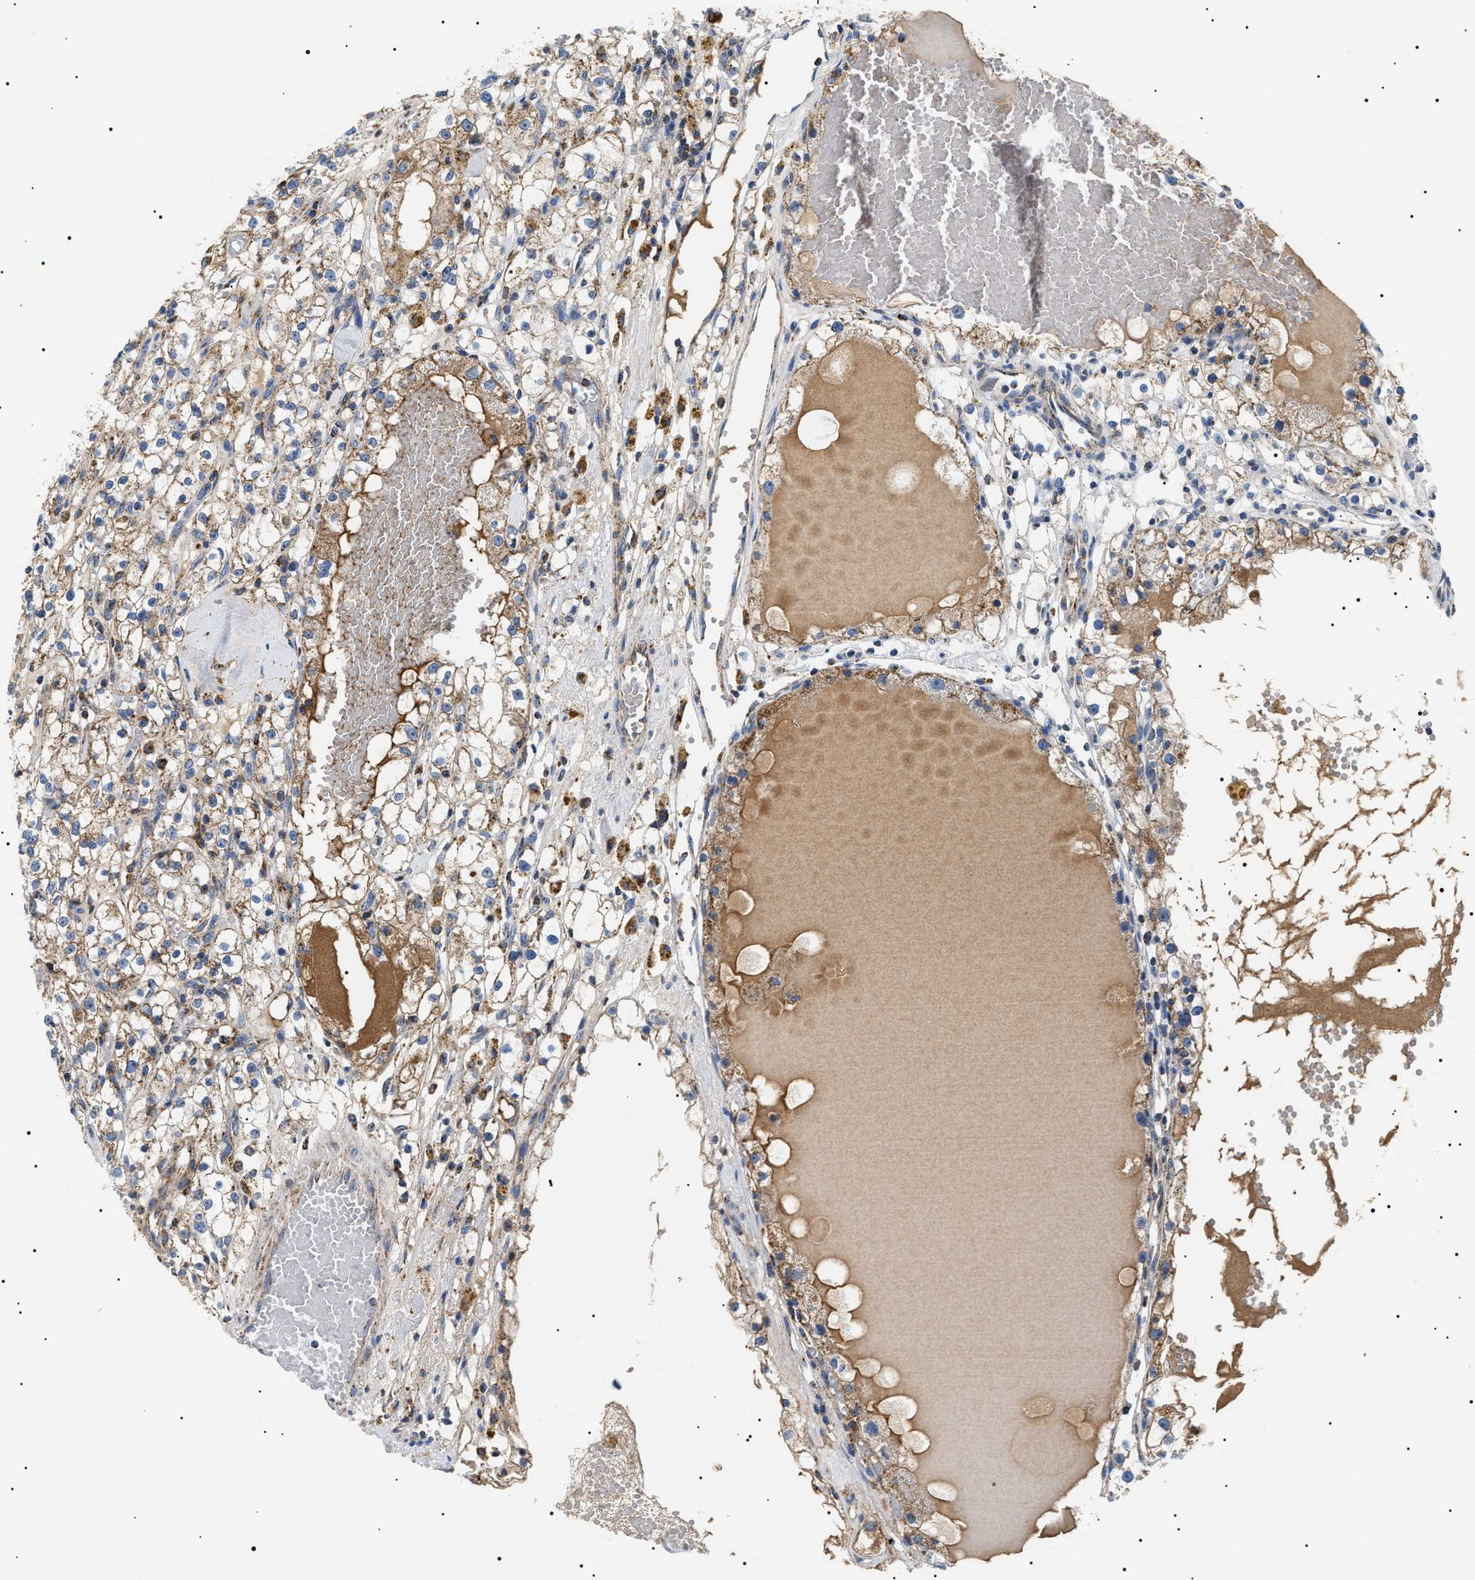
{"staining": {"intensity": "moderate", "quantity": ">75%", "location": "cytoplasmic/membranous"}, "tissue": "renal cancer", "cell_type": "Tumor cells", "image_type": "cancer", "snomed": [{"axis": "morphology", "description": "Adenocarcinoma, NOS"}, {"axis": "topography", "description": "Kidney"}], "caption": "Protein expression analysis of human renal cancer reveals moderate cytoplasmic/membranous expression in about >75% of tumor cells.", "gene": "OXSM", "patient": {"sex": "male", "age": 56}}